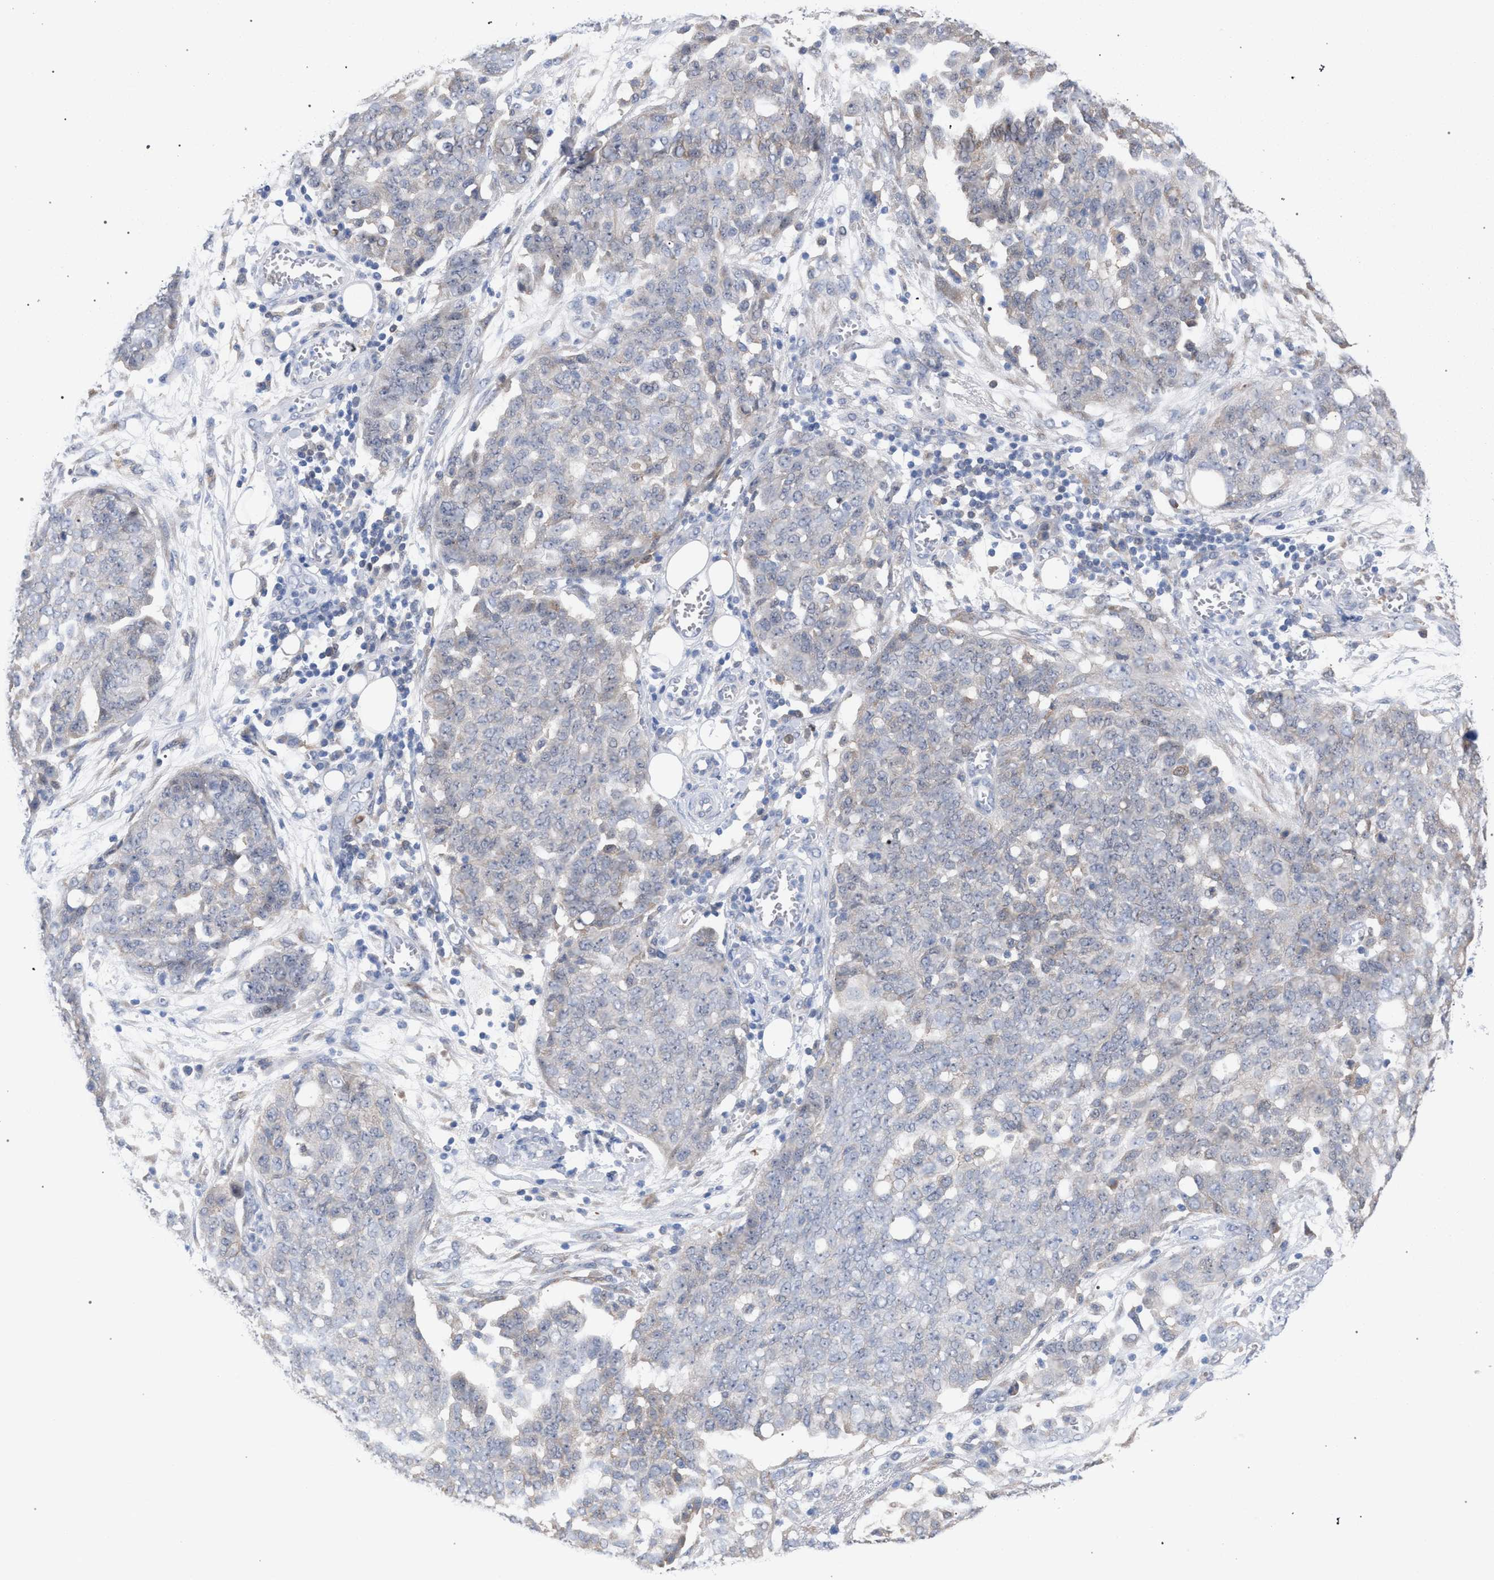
{"staining": {"intensity": "weak", "quantity": "<25%", "location": "cytoplasmic/membranous"}, "tissue": "ovarian cancer", "cell_type": "Tumor cells", "image_type": "cancer", "snomed": [{"axis": "morphology", "description": "Cystadenocarcinoma, serous, NOS"}, {"axis": "topography", "description": "Soft tissue"}, {"axis": "topography", "description": "Ovary"}], "caption": "This is a histopathology image of immunohistochemistry staining of ovarian cancer, which shows no staining in tumor cells.", "gene": "FHOD3", "patient": {"sex": "female", "age": 57}}